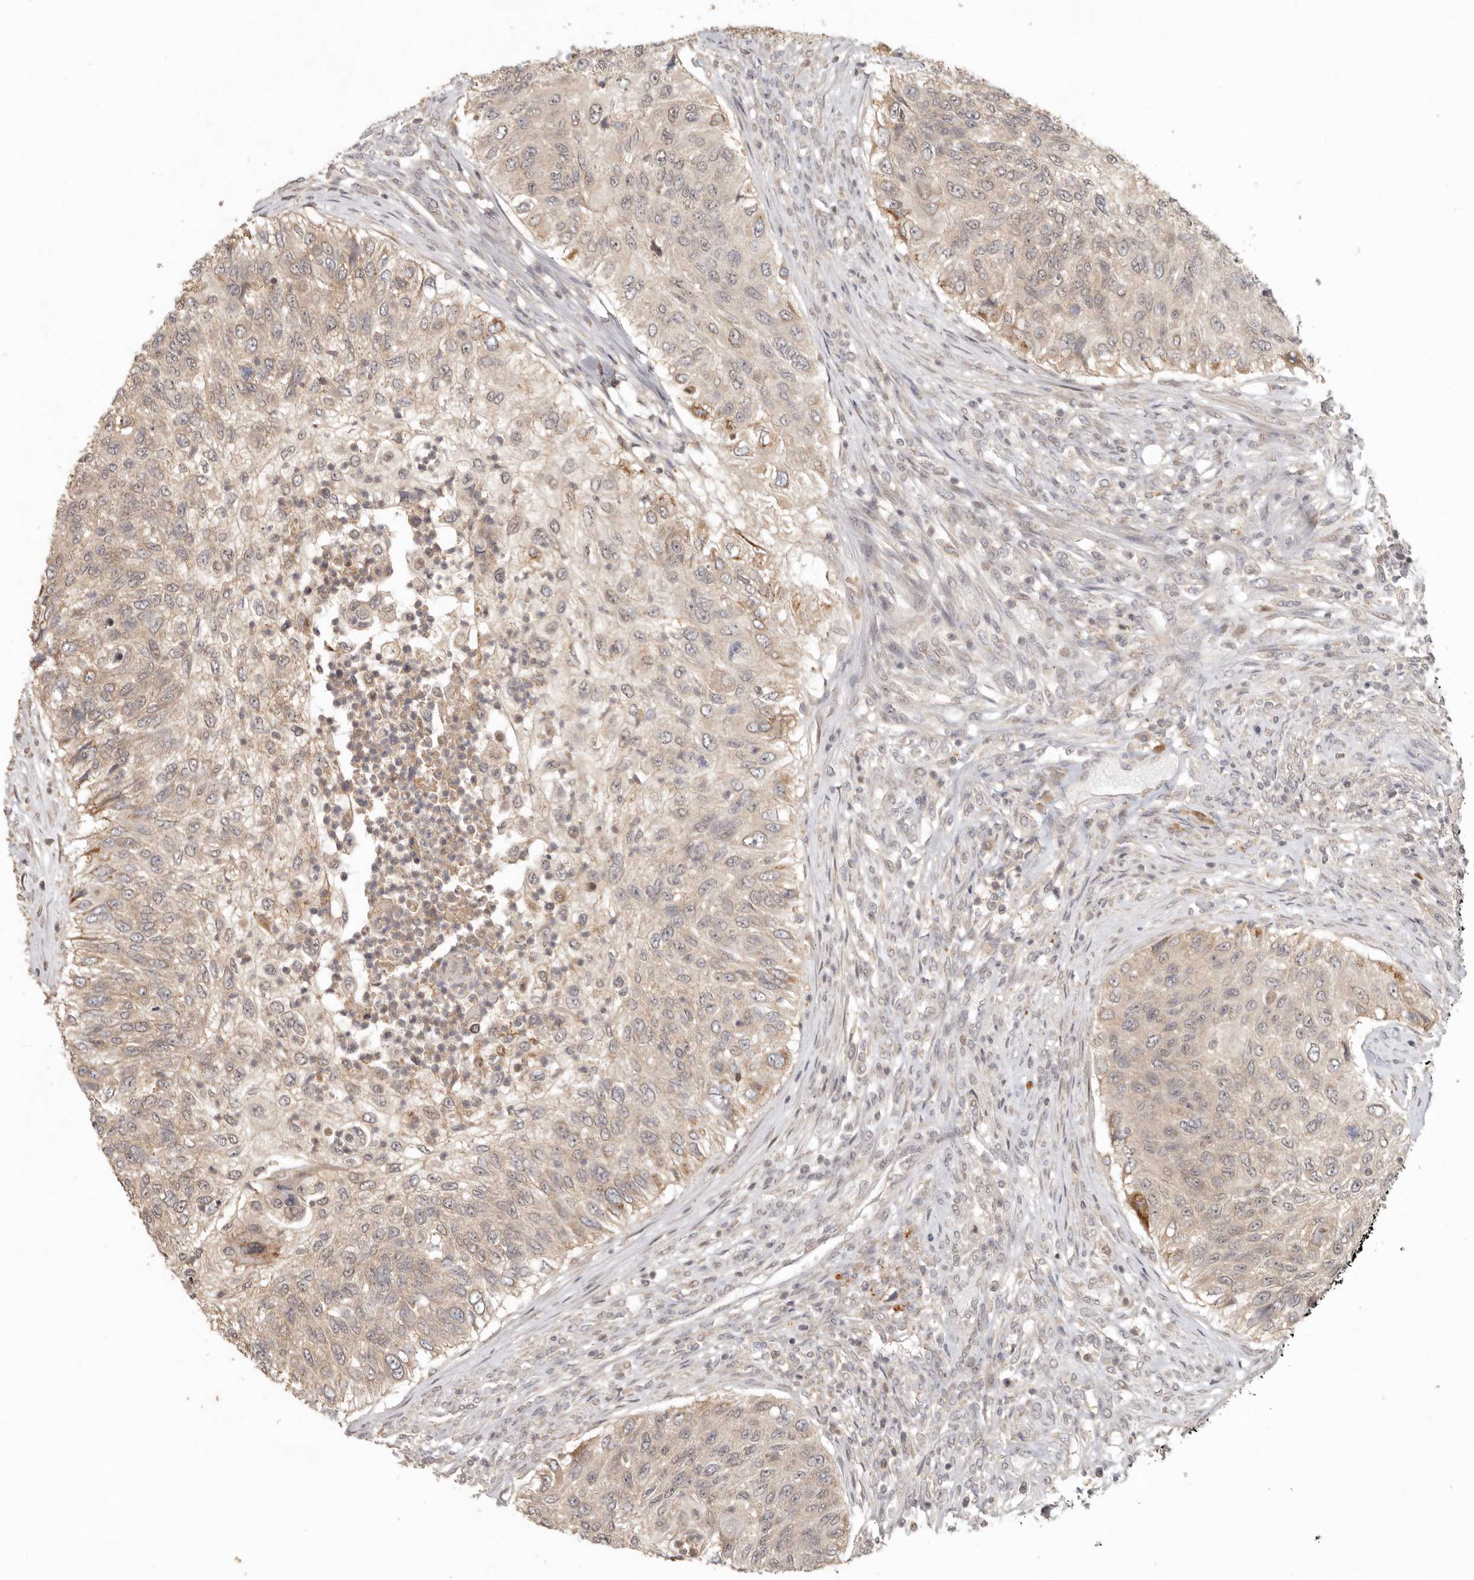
{"staining": {"intensity": "weak", "quantity": ">75%", "location": "cytoplasmic/membranous"}, "tissue": "urothelial cancer", "cell_type": "Tumor cells", "image_type": "cancer", "snomed": [{"axis": "morphology", "description": "Urothelial carcinoma, High grade"}, {"axis": "topography", "description": "Urinary bladder"}], "caption": "Tumor cells exhibit low levels of weak cytoplasmic/membranous staining in approximately >75% of cells in human urothelial carcinoma (high-grade). The staining was performed using DAB (3,3'-diaminobenzidine) to visualize the protein expression in brown, while the nuclei were stained in blue with hematoxylin (Magnification: 20x).", "gene": "LRRC75A", "patient": {"sex": "female", "age": 60}}